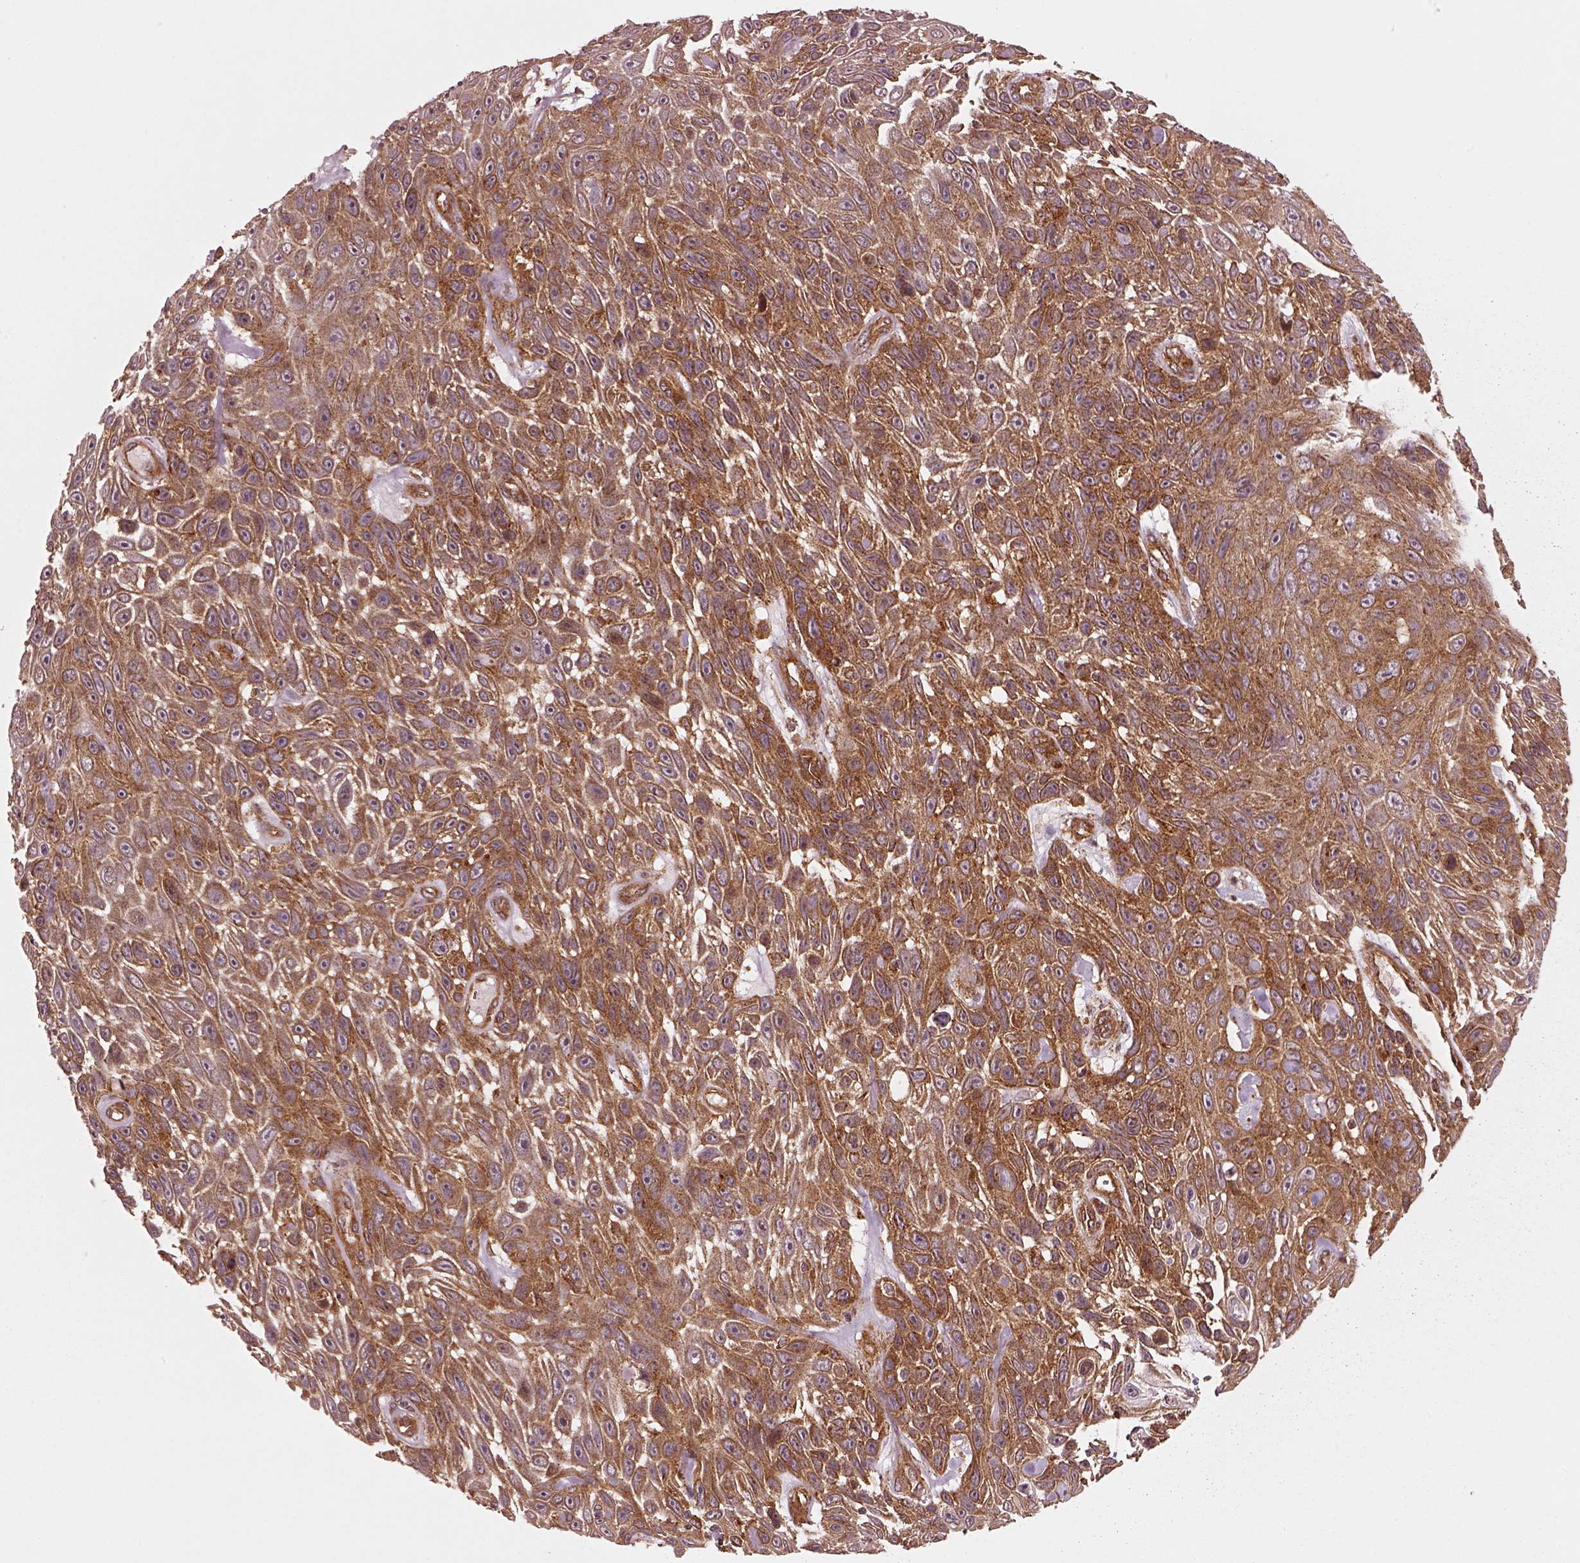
{"staining": {"intensity": "strong", "quantity": "25%-75%", "location": "cytoplasmic/membranous"}, "tissue": "skin cancer", "cell_type": "Tumor cells", "image_type": "cancer", "snomed": [{"axis": "morphology", "description": "Squamous cell carcinoma, NOS"}, {"axis": "topography", "description": "Skin"}], "caption": "Human skin squamous cell carcinoma stained for a protein (brown) shows strong cytoplasmic/membranous positive staining in approximately 25%-75% of tumor cells.", "gene": "WASHC2A", "patient": {"sex": "male", "age": 82}}